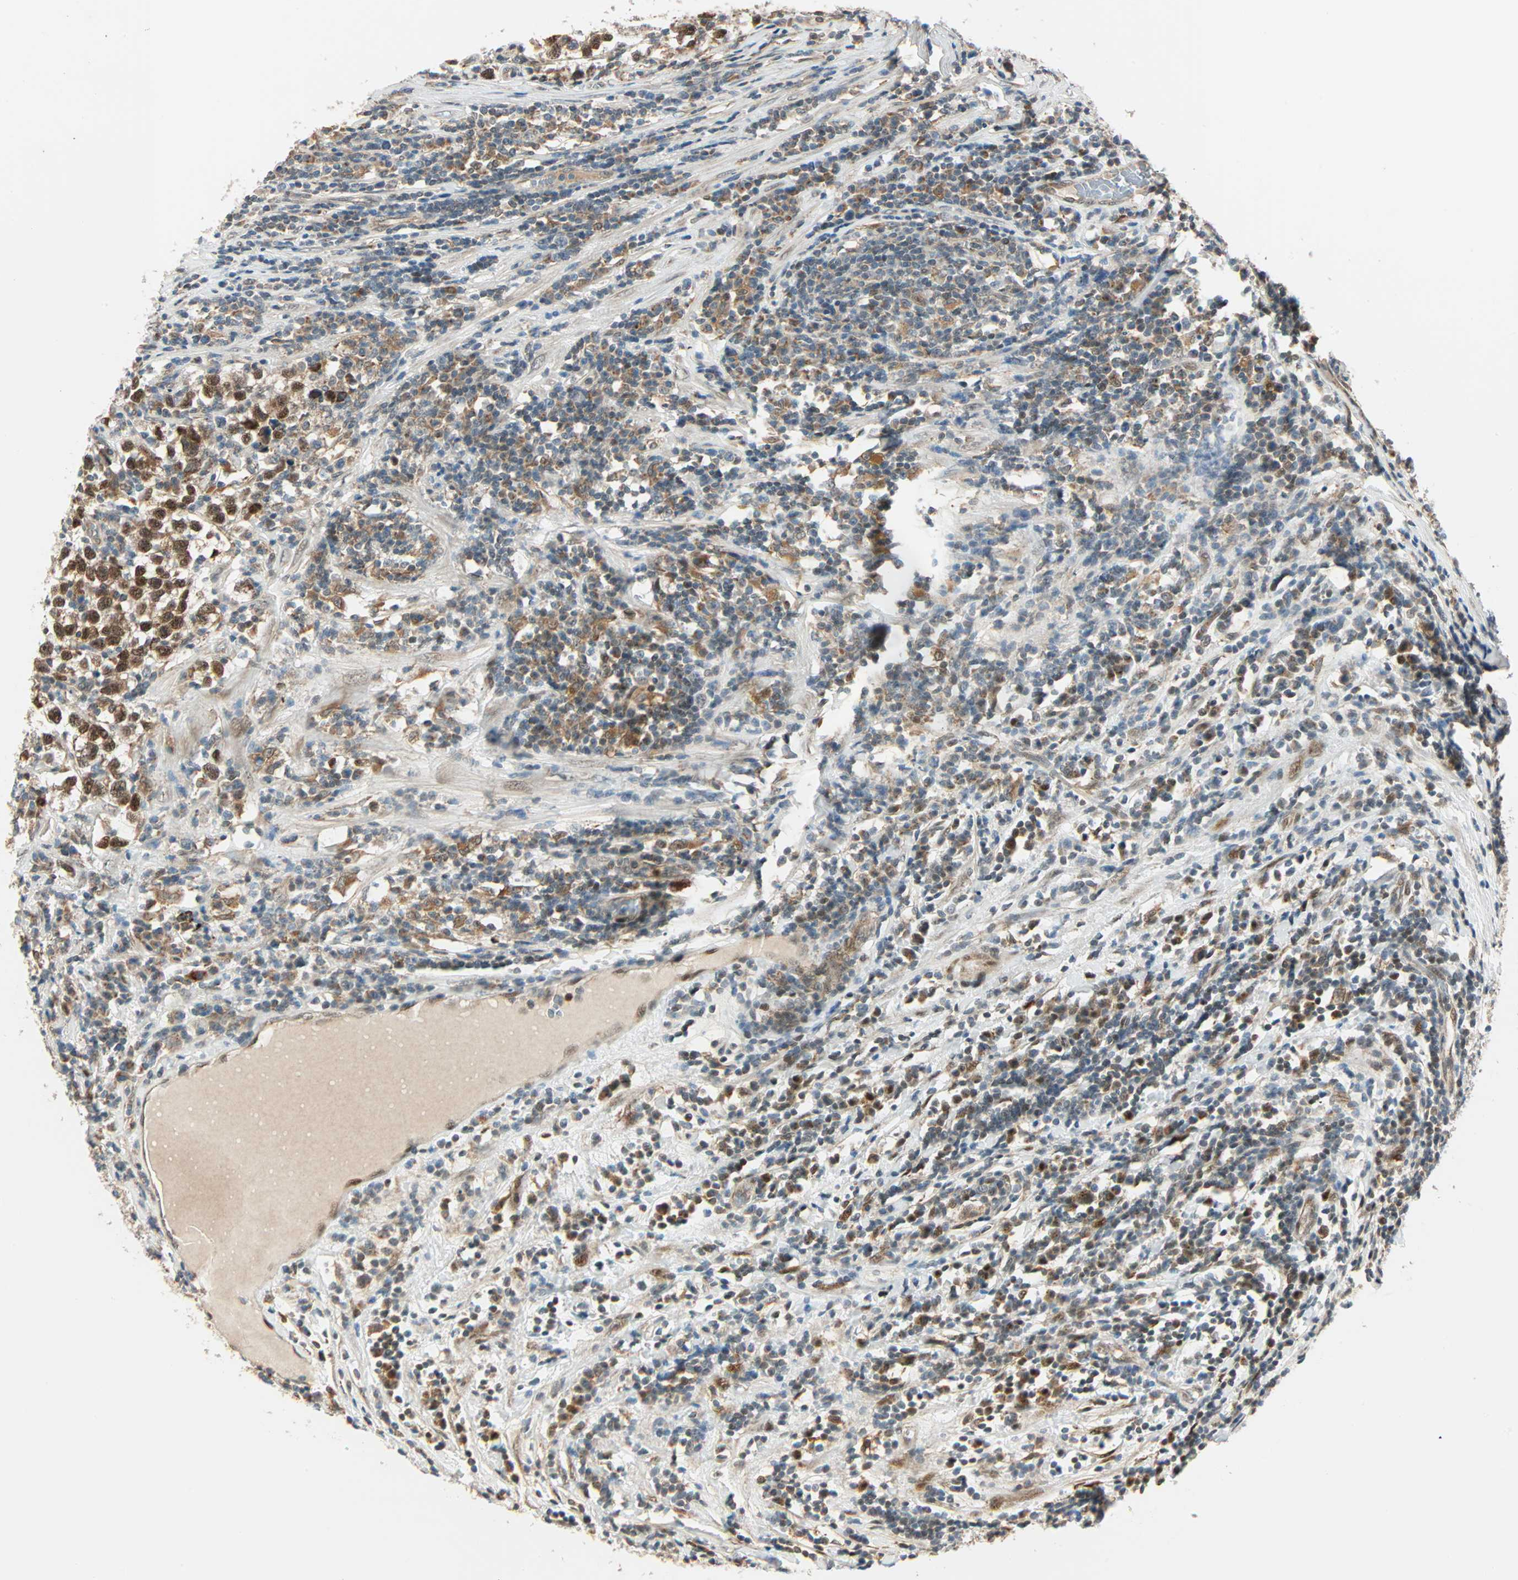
{"staining": {"intensity": "strong", "quantity": ">75%", "location": "cytoplasmic/membranous,nuclear"}, "tissue": "testis cancer", "cell_type": "Tumor cells", "image_type": "cancer", "snomed": [{"axis": "morphology", "description": "Seminoma, NOS"}, {"axis": "topography", "description": "Testis"}], "caption": "Human testis cancer stained for a protein (brown) reveals strong cytoplasmic/membranous and nuclear positive expression in approximately >75% of tumor cells.", "gene": "PNPLA6", "patient": {"sex": "male", "age": 43}}